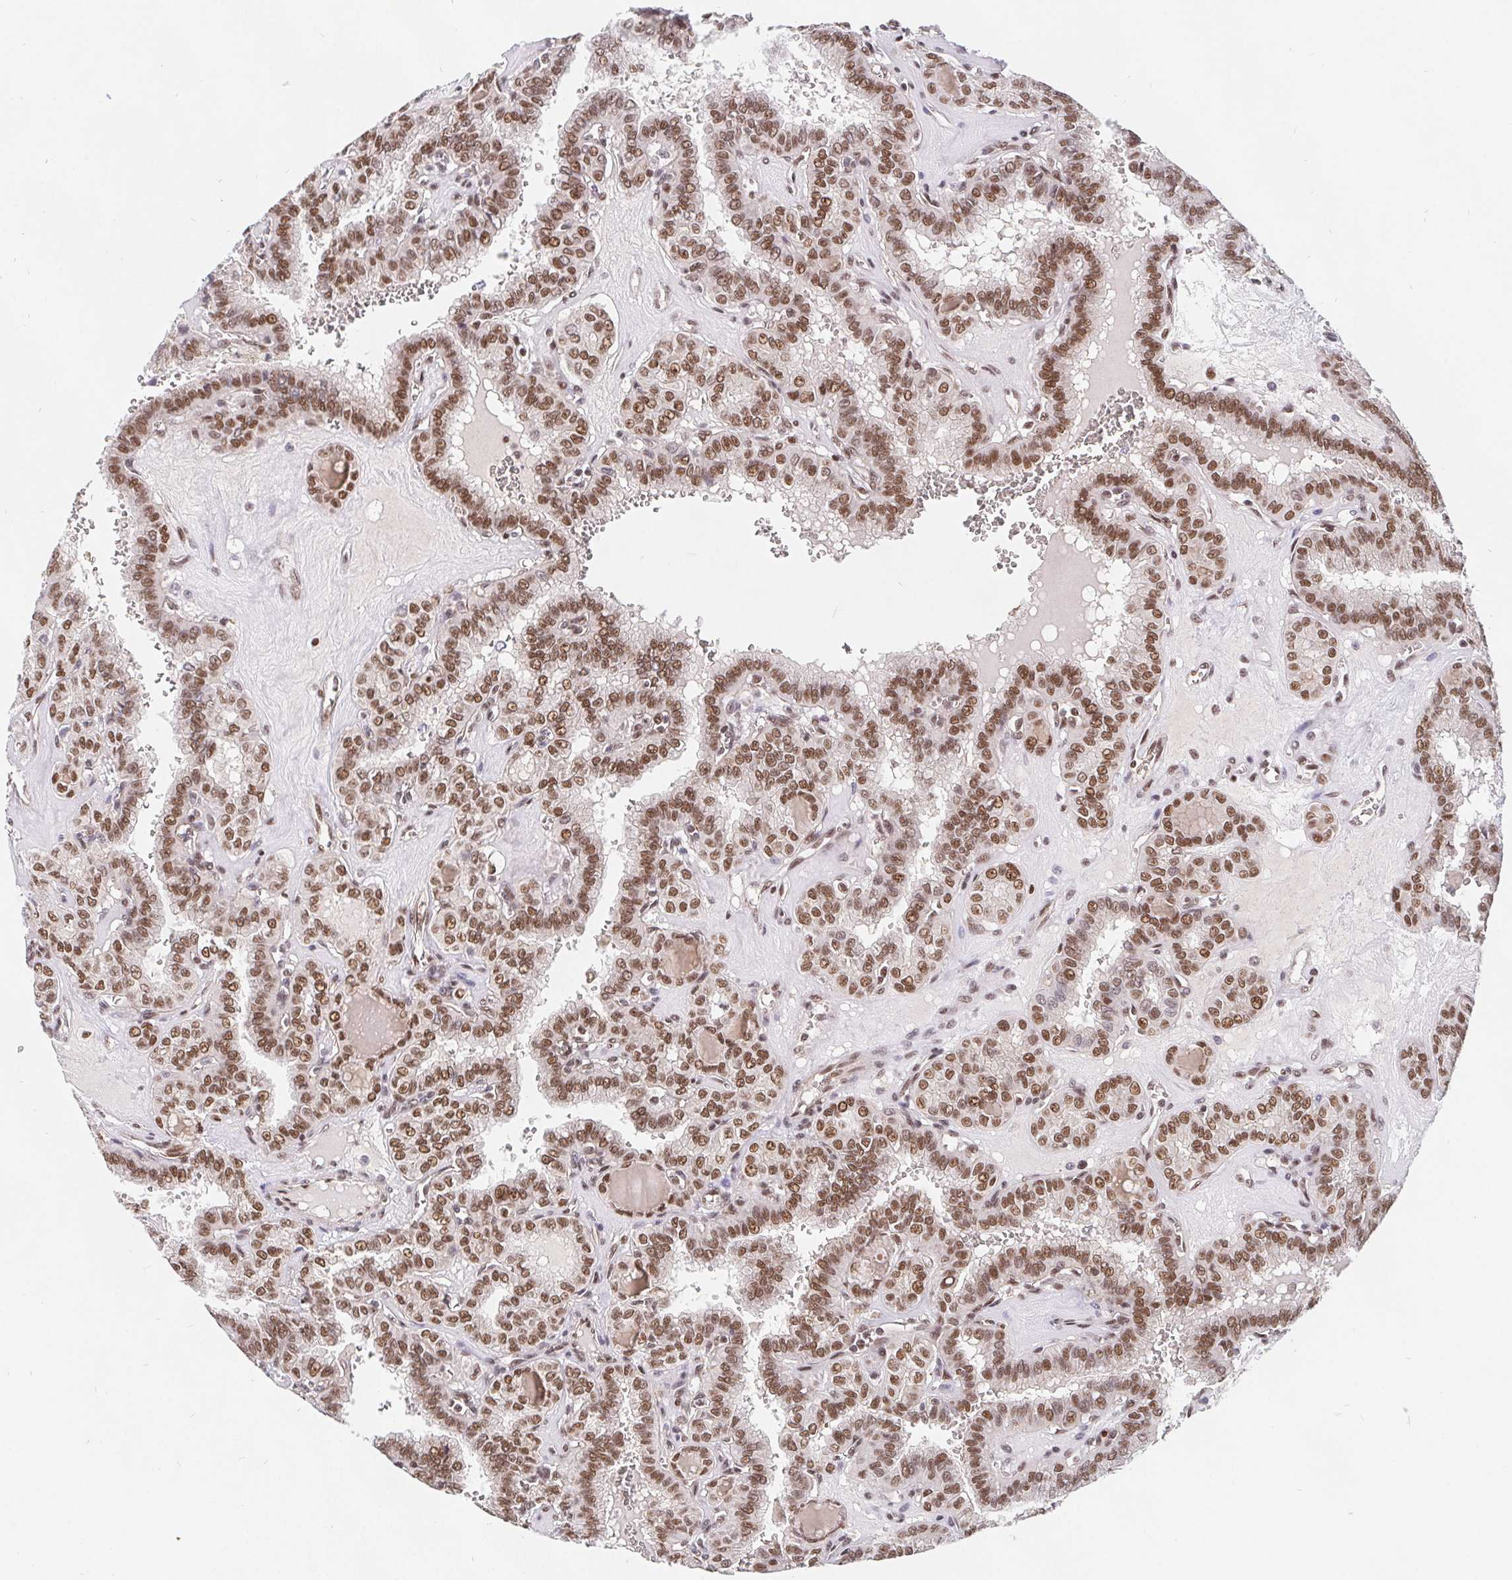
{"staining": {"intensity": "moderate", "quantity": ">75%", "location": "nuclear"}, "tissue": "thyroid cancer", "cell_type": "Tumor cells", "image_type": "cancer", "snomed": [{"axis": "morphology", "description": "Papillary adenocarcinoma, NOS"}, {"axis": "topography", "description": "Thyroid gland"}], "caption": "IHC of papillary adenocarcinoma (thyroid) reveals medium levels of moderate nuclear expression in approximately >75% of tumor cells. Nuclei are stained in blue.", "gene": "POU2F1", "patient": {"sex": "female", "age": 41}}